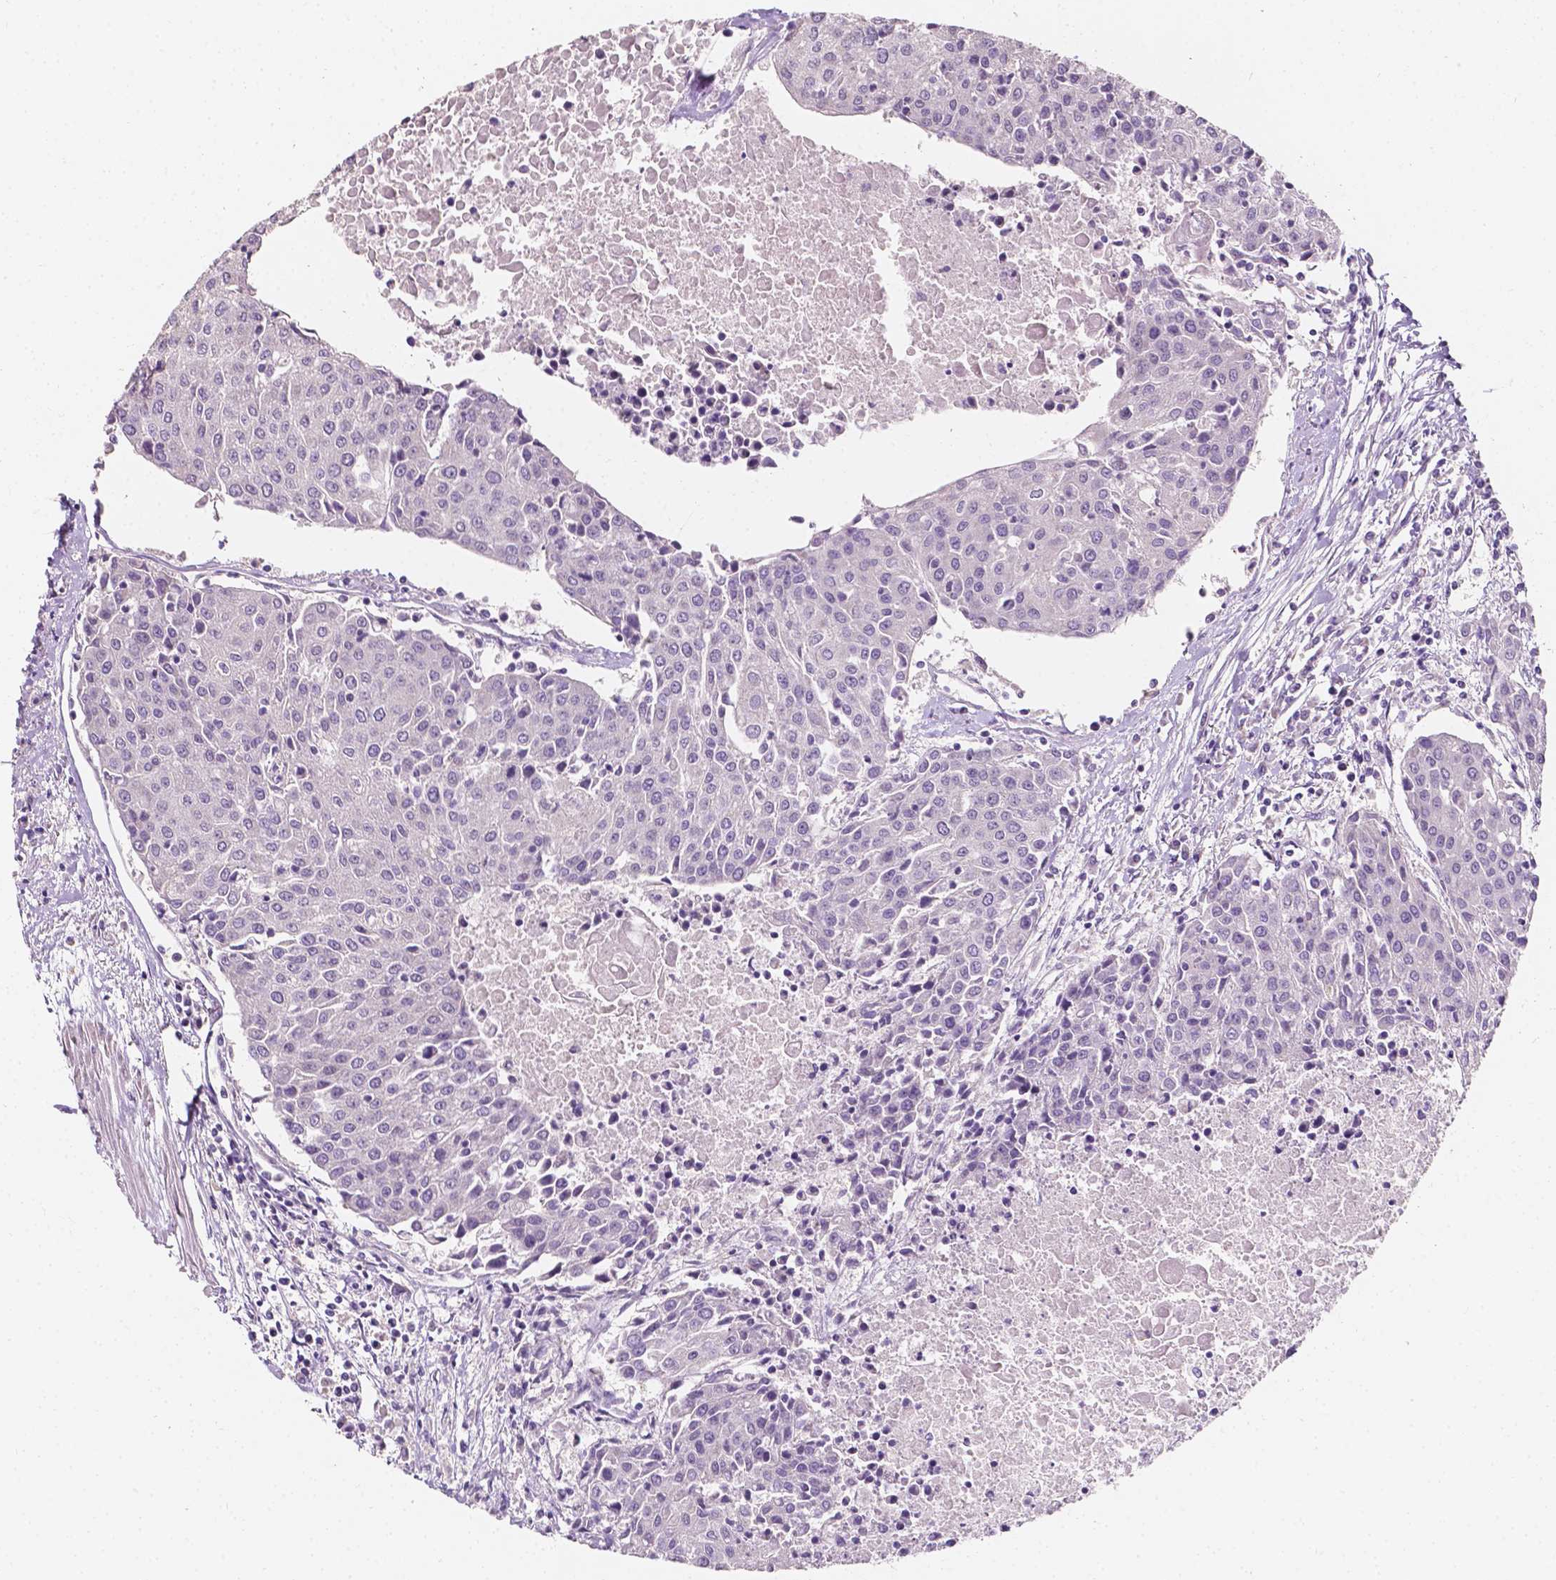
{"staining": {"intensity": "negative", "quantity": "none", "location": "none"}, "tissue": "urothelial cancer", "cell_type": "Tumor cells", "image_type": "cancer", "snomed": [{"axis": "morphology", "description": "Urothelial carcinoma, High grade"}, {"axis": "topography", "description": "Urinary bladder"}], "caption": "High power microscopy photomicrograph of an IHC histopathology image of urothelial cancer, revealing no significant staining in tumor cells. (Stains: DAB (3,3'-diaminobenzidine) immunohistochemistry (IHC) with hematoxylin counter stain, Microscopy: brightfield microscopy at high magnification).", "gene": "TAL1", "patient": {"sex": "female", "age": 85}}